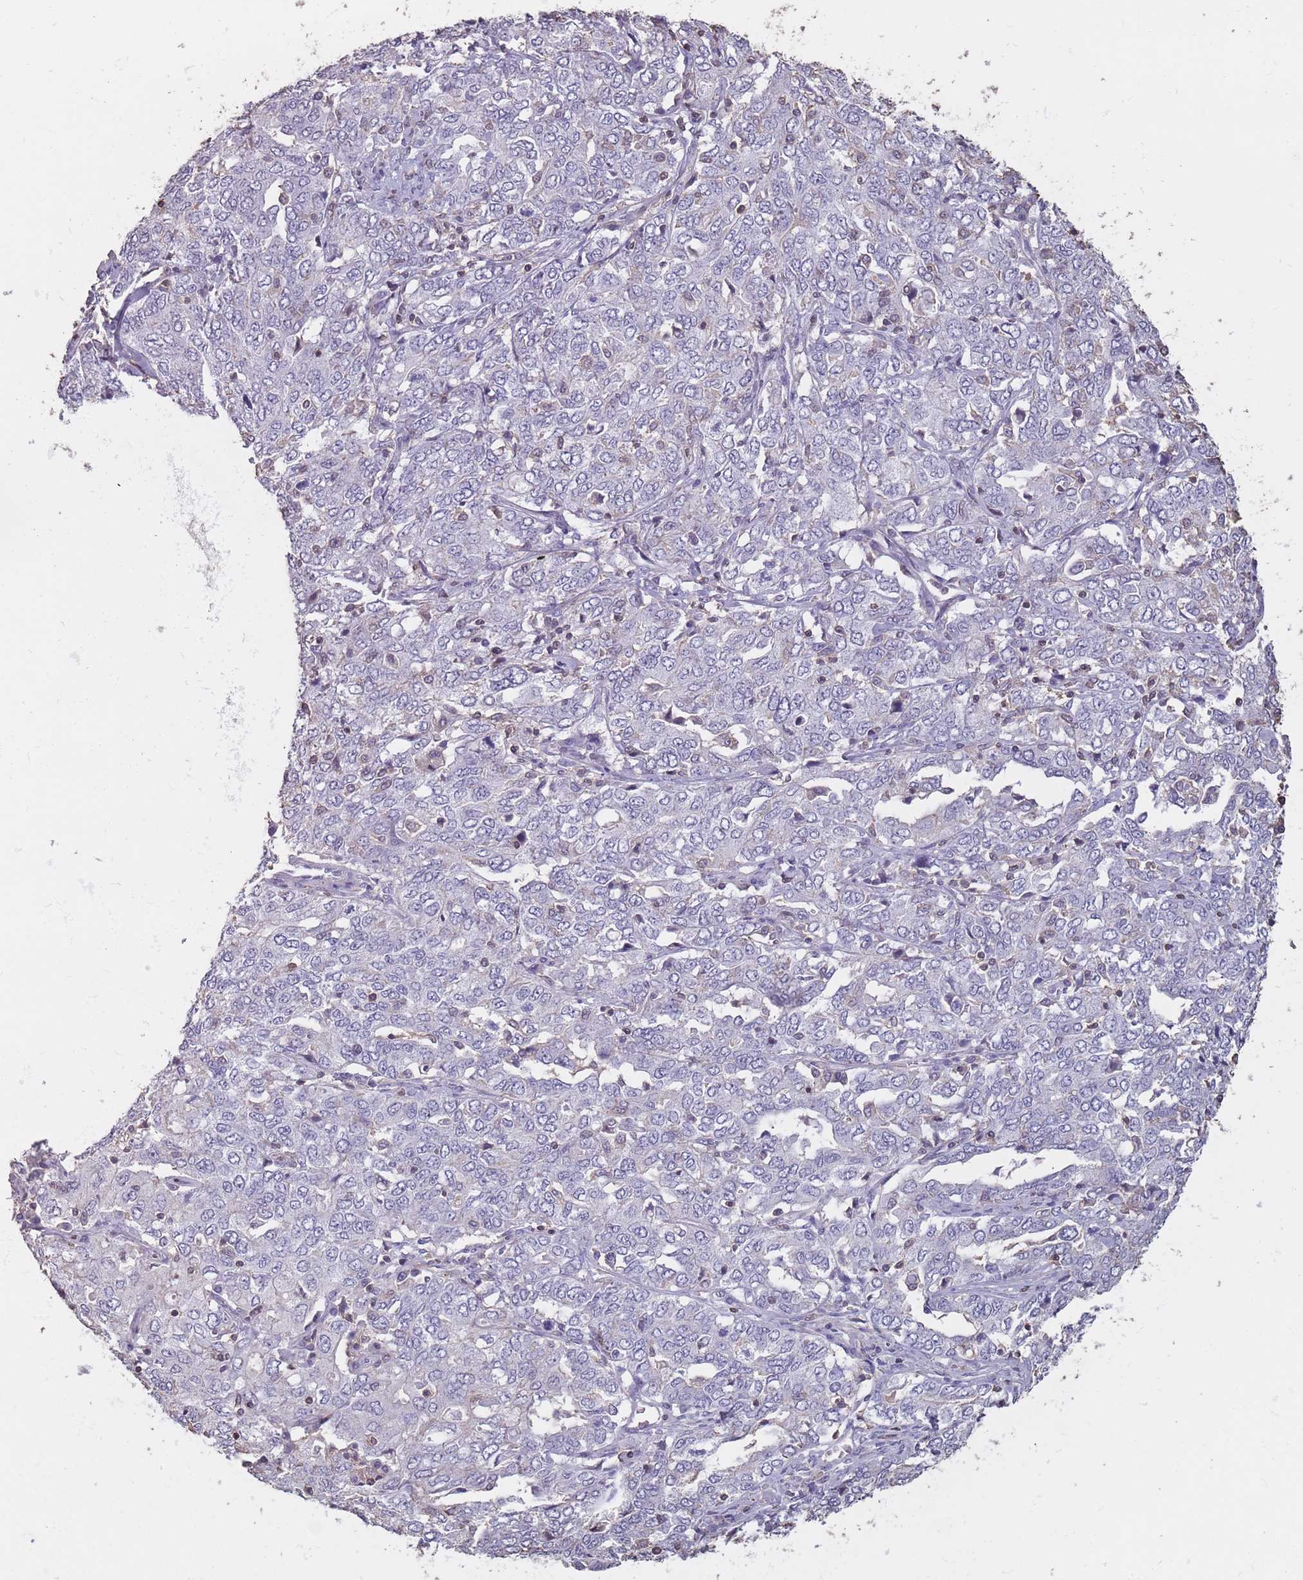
{"staining": {"intensity": "negative", "quantity": "none", "location": "none"}, "tissue": "ovarian cancer", "cell_type": "Tumor cells", "image_type": "cancer", "snomed": [{"axis": "morphology", "description": "Carcinoma, endometroid"}, {"axis": "topography", "description": "Ovary"}], "caption": "Immunohistochemistry micrograph of neoplastic tissue: endometroid carcinoma (ovarian) stained with DAB (3,3'-diaminobenzidine) shows no significant protein positivity in tumor cells.", "gene": "SUN5", "patient": {"sex": "female", "age": 62}}